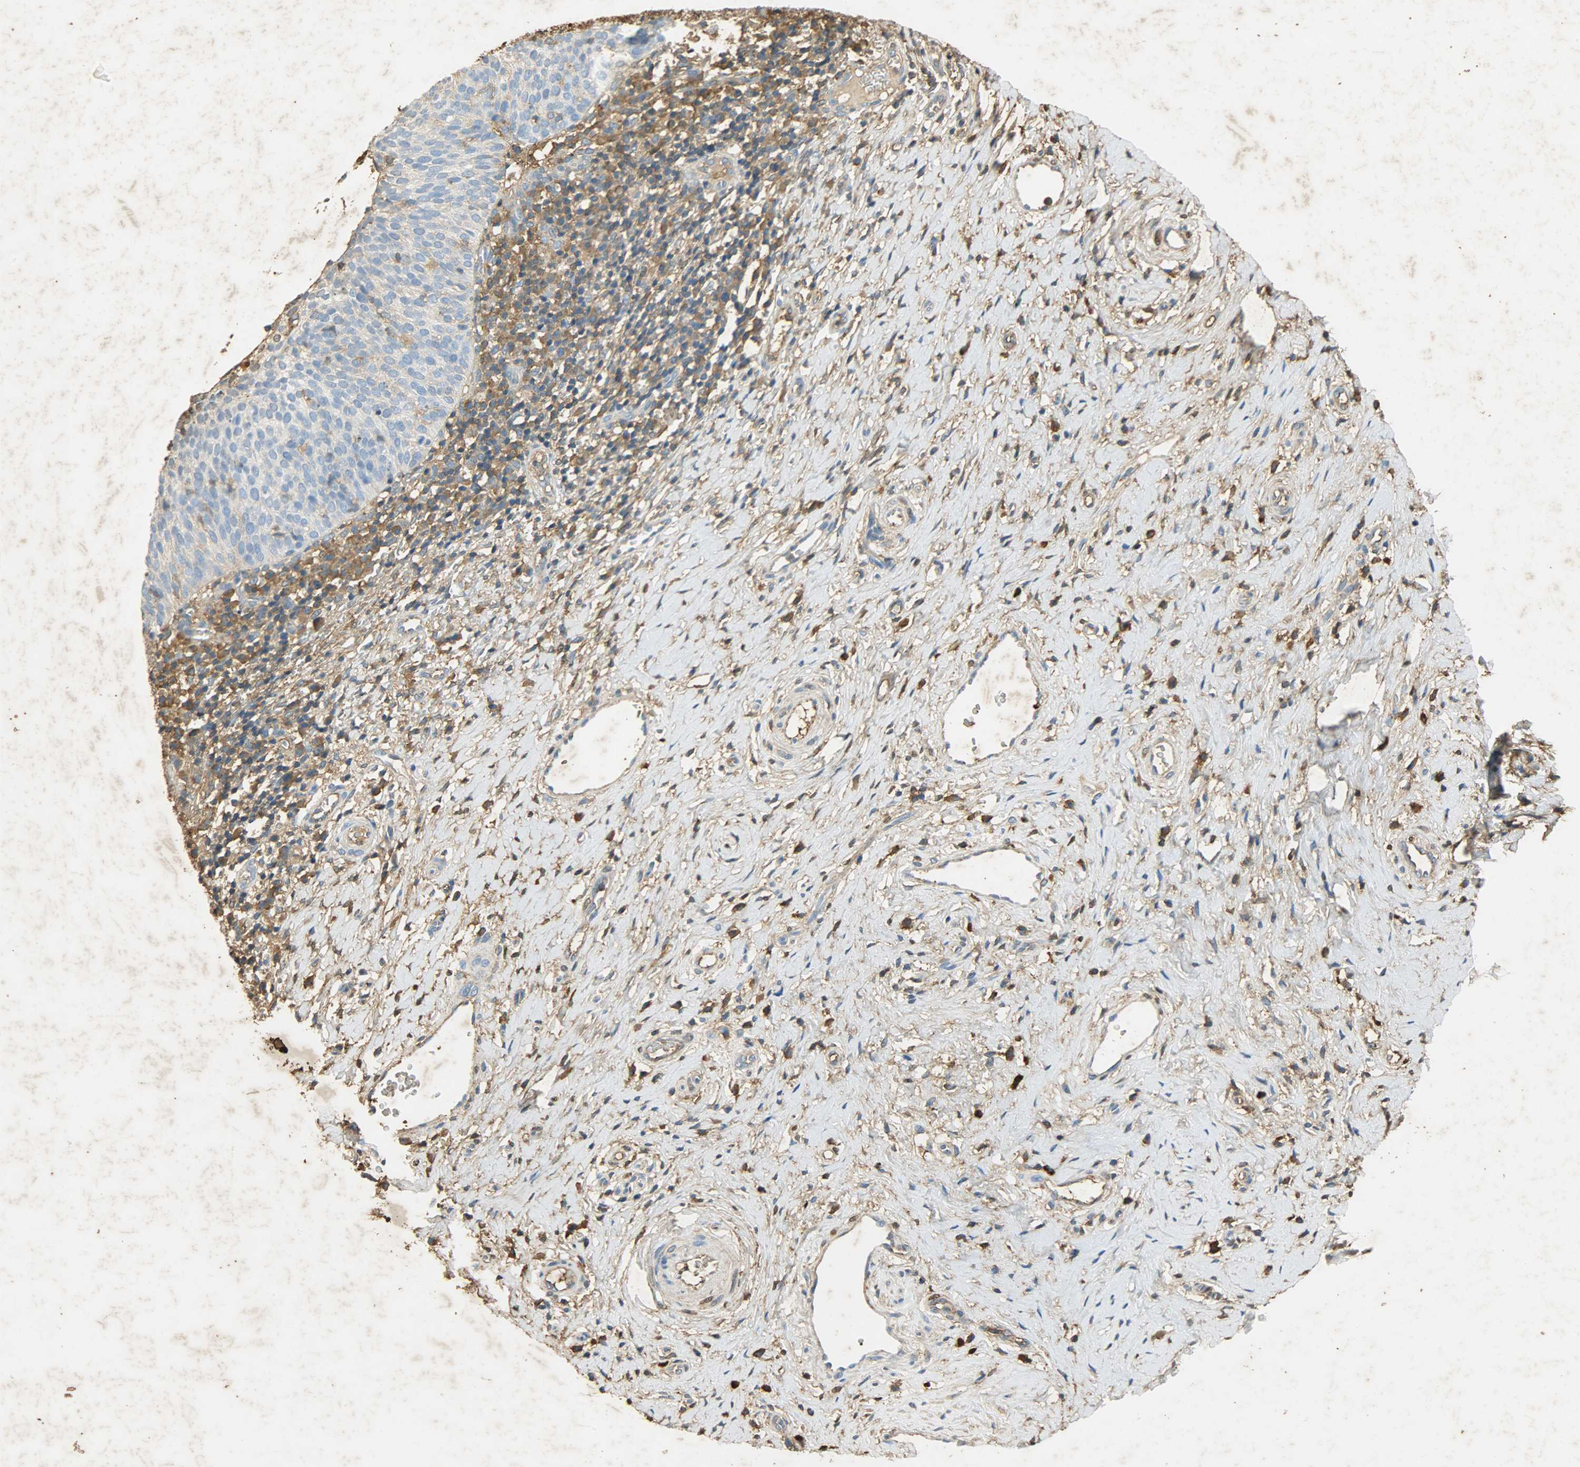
{"staining": {"intensity": "moderate", "quantity": "<25%", "location": "nuclear"}, "tissue": "cervical cancer", "cell_type": "Tumor cells", "image_type": "cancer", "snomed": [{"axis": "morphology", "description": "Normal tissue, NOS"}, {"axis": "morphology", "description": "Squamous cell carcinoma, NOS"}, {"axis": "topography", "description": "Cervix"}], "caption": "Cervical cancer stained for a protein displays moderate nuclear positivity in tumor cells.", "gene": "ANXA6", "patient": {"sex": "female", "age": 39}}